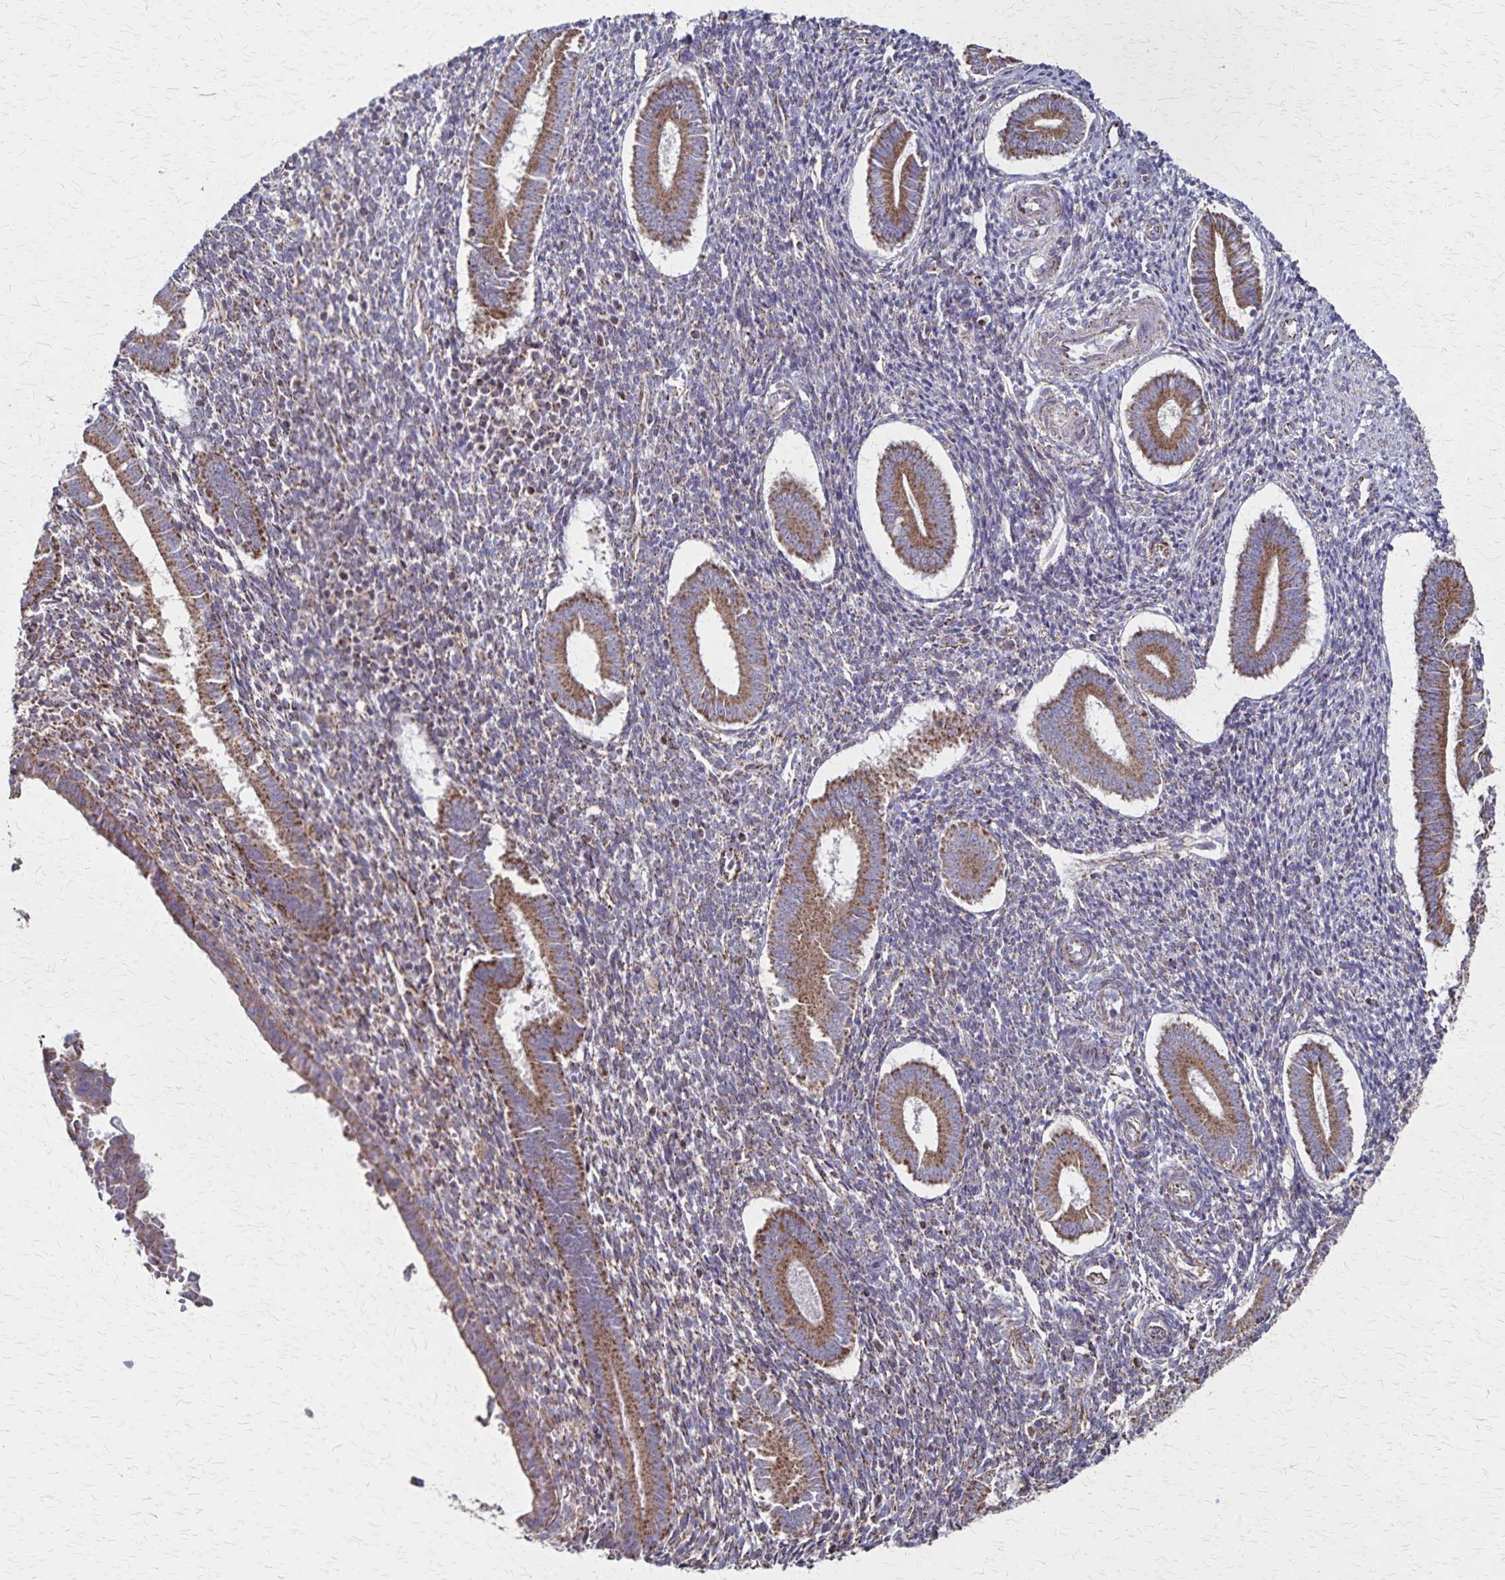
{"staining": {"intensity": "moderate", "quantity": "25%-75%", "location": "cytoplasmic/membranous"}, "tissue": "endometrium", "cell_type": "Cells in endometrial stroma", "image_type": "normal", "snomed": [{"axis": "morphology", "description": "Normal tissue, NOS"}, {"axis": "topography", "description": "Endometrium"}], "caption": "IHC micrograph of unremarkable endometrium stained for a protein (brown), which shows medium levels of moderate cytoplasmic/membranous positivity in approximately 25%-75% of cells in endometrial stroma.", "gene": "NFS1", "patient": {"sex": "female", "age": 25}}